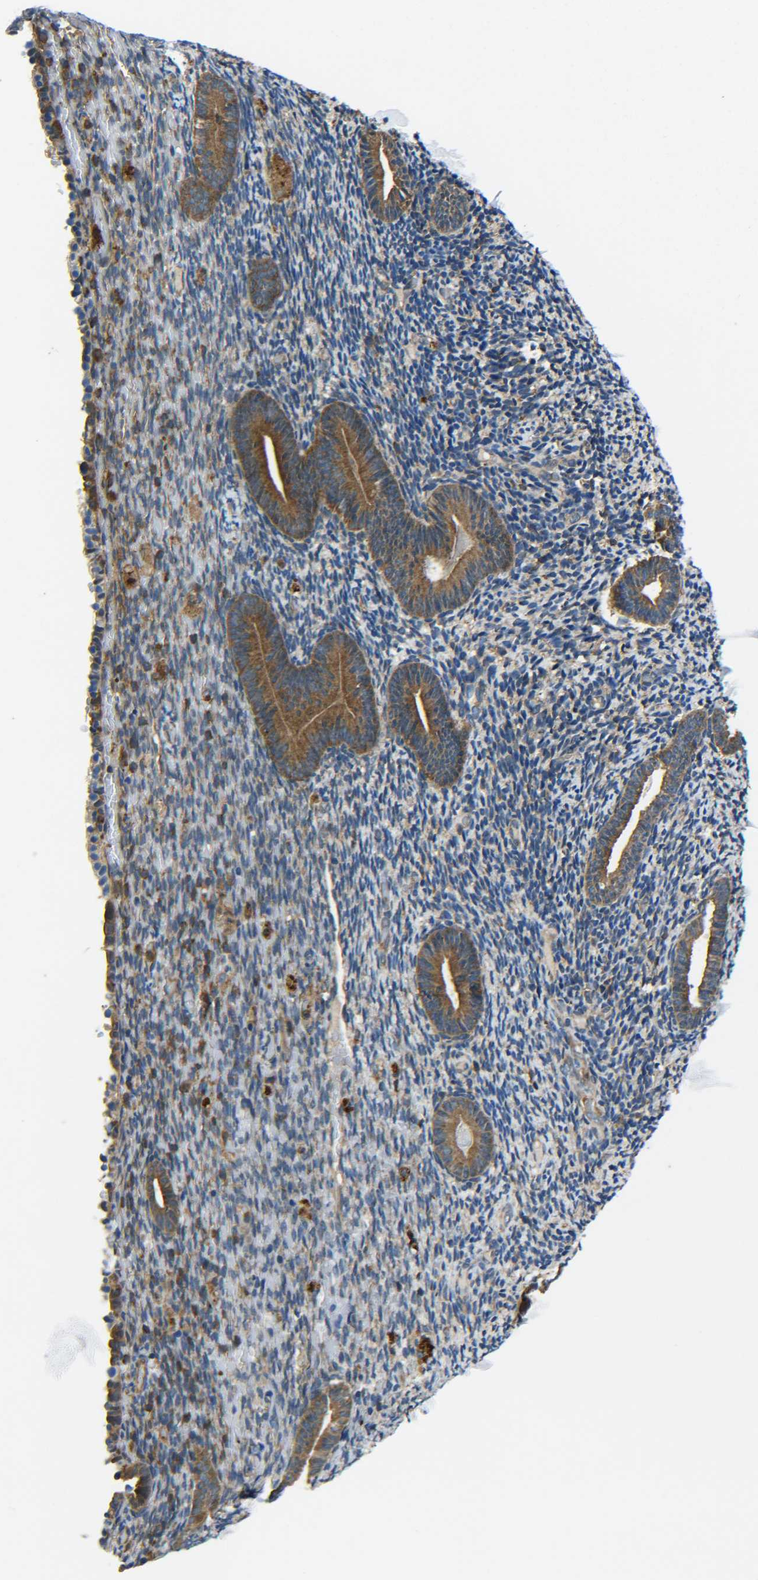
{"staining": {"intensity": "weak", "quantity": "25%-75%", "location": "cytoplasmic/membranous"}, "tissue": "endometrium", "cell_type": "Cells in endometrial stroma", "image_type": "normal", "snomed": [{"axis": "morphology", "description": "Normal tissue, NOS"}, {"axis": "topography", "description": "Endometrium"}], "caption": "Endometrium stained with immunohistochemistry (IHC) reveals weak cytoplasmic/membranous expression in approximately 25%-75% of cells in endometrial stroma. The protein is stained brown, and the nuclei are stained in blue (DAB (3,3'-diaminobenzidine) IHC with brightfield microscopy, high magnification).", "gene": "PREB", "patient": {"sex": "female", "age": 51}}